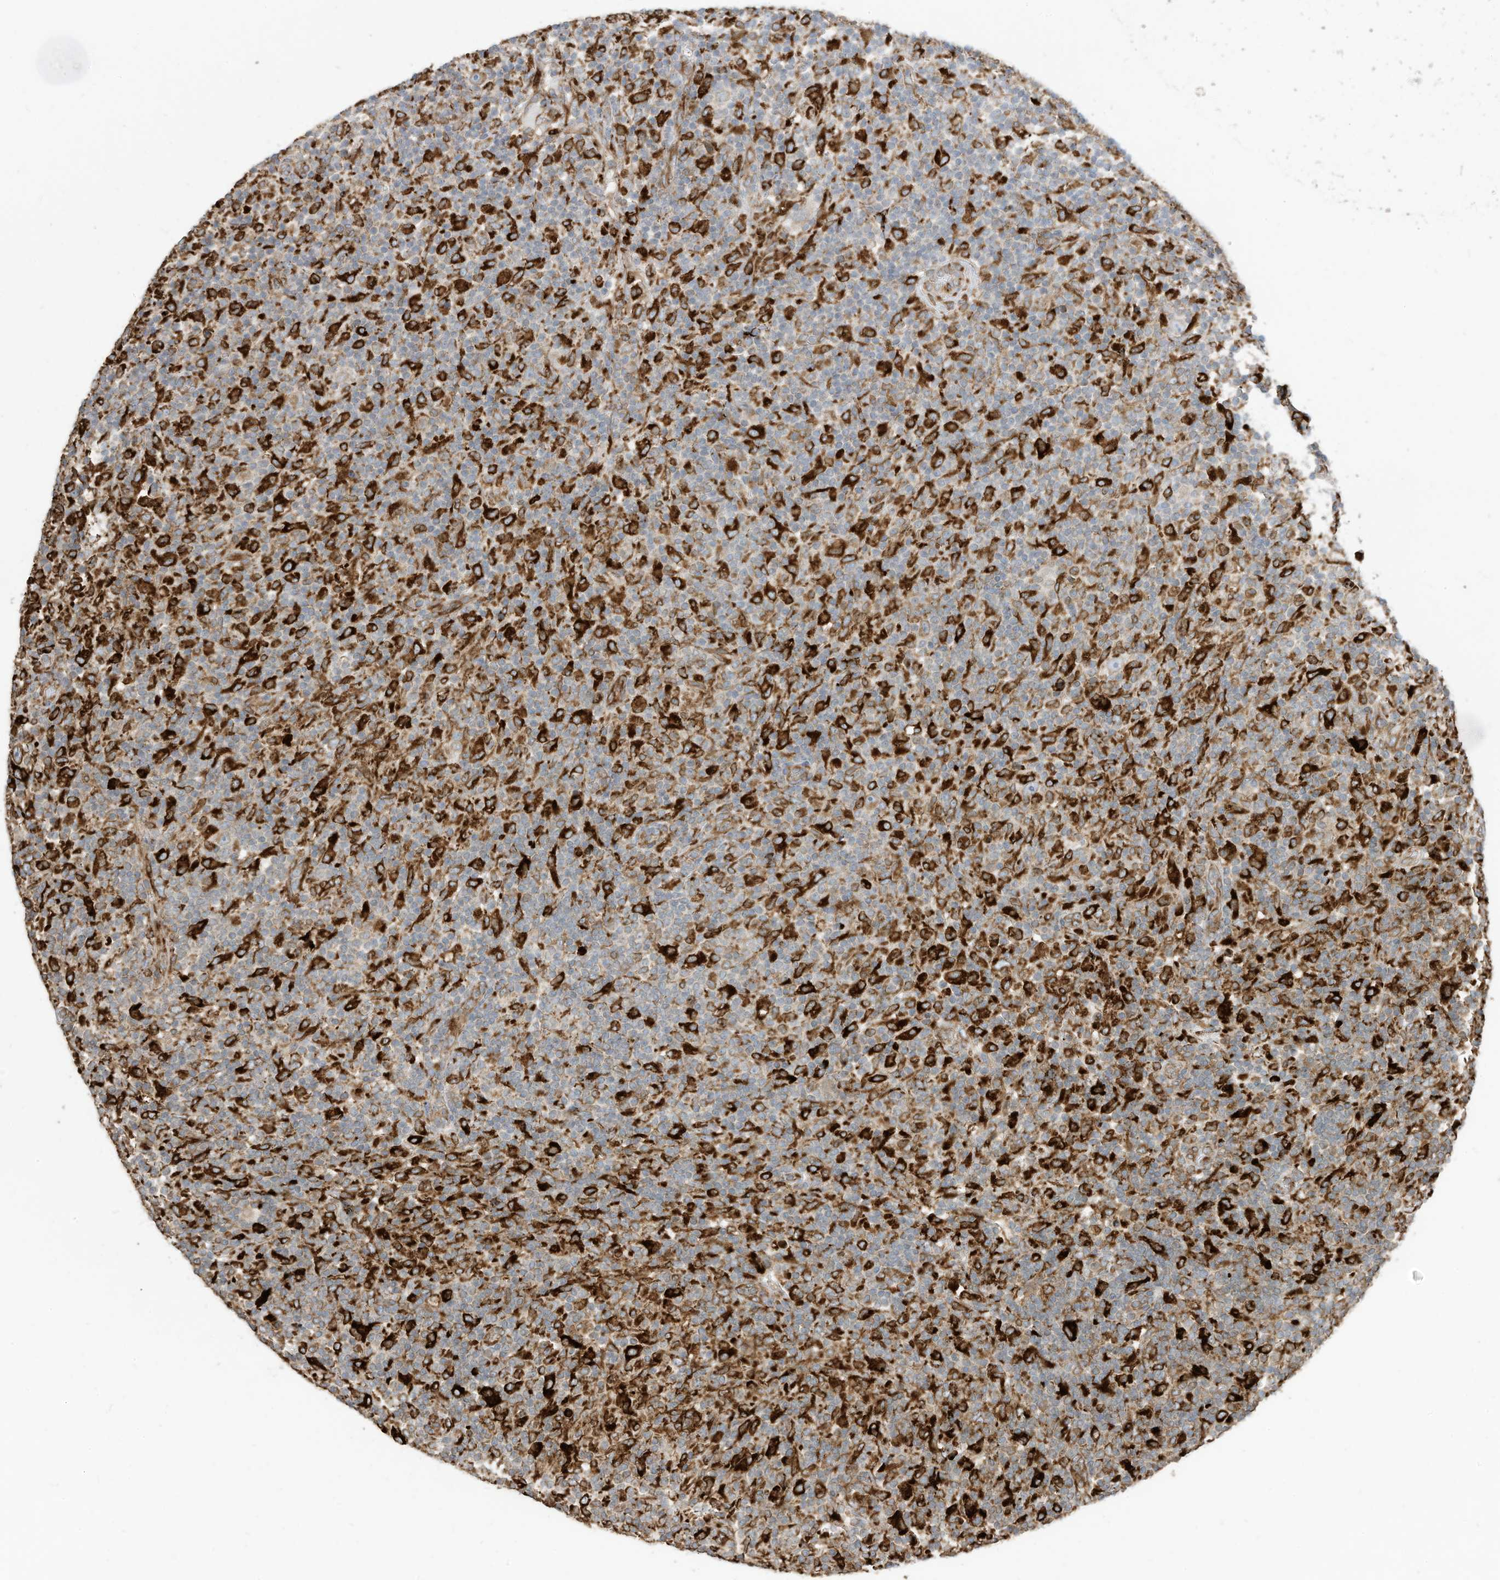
{"staining": {"intensity": "moderate", "quantity": ">75%", "location": "cytoplasmic/membranous"}, "tissue": "lymphoma", "cell_type": "Tumor cells", "image_type": "cancer", "snomed": [{"axis": "morphology", "description": "Hodgkin's disease, NOS"}, {"axis": "topography", "description": "Lymph node"}], "caption": "Lymphoma stained with a brown dye demonstrates moderate cytoplasmic/membranous positive expression in approximately >75% of tumor cells.", "gene": "TRNAU1AP", "patient": {"sex": "male", "age": 70}}